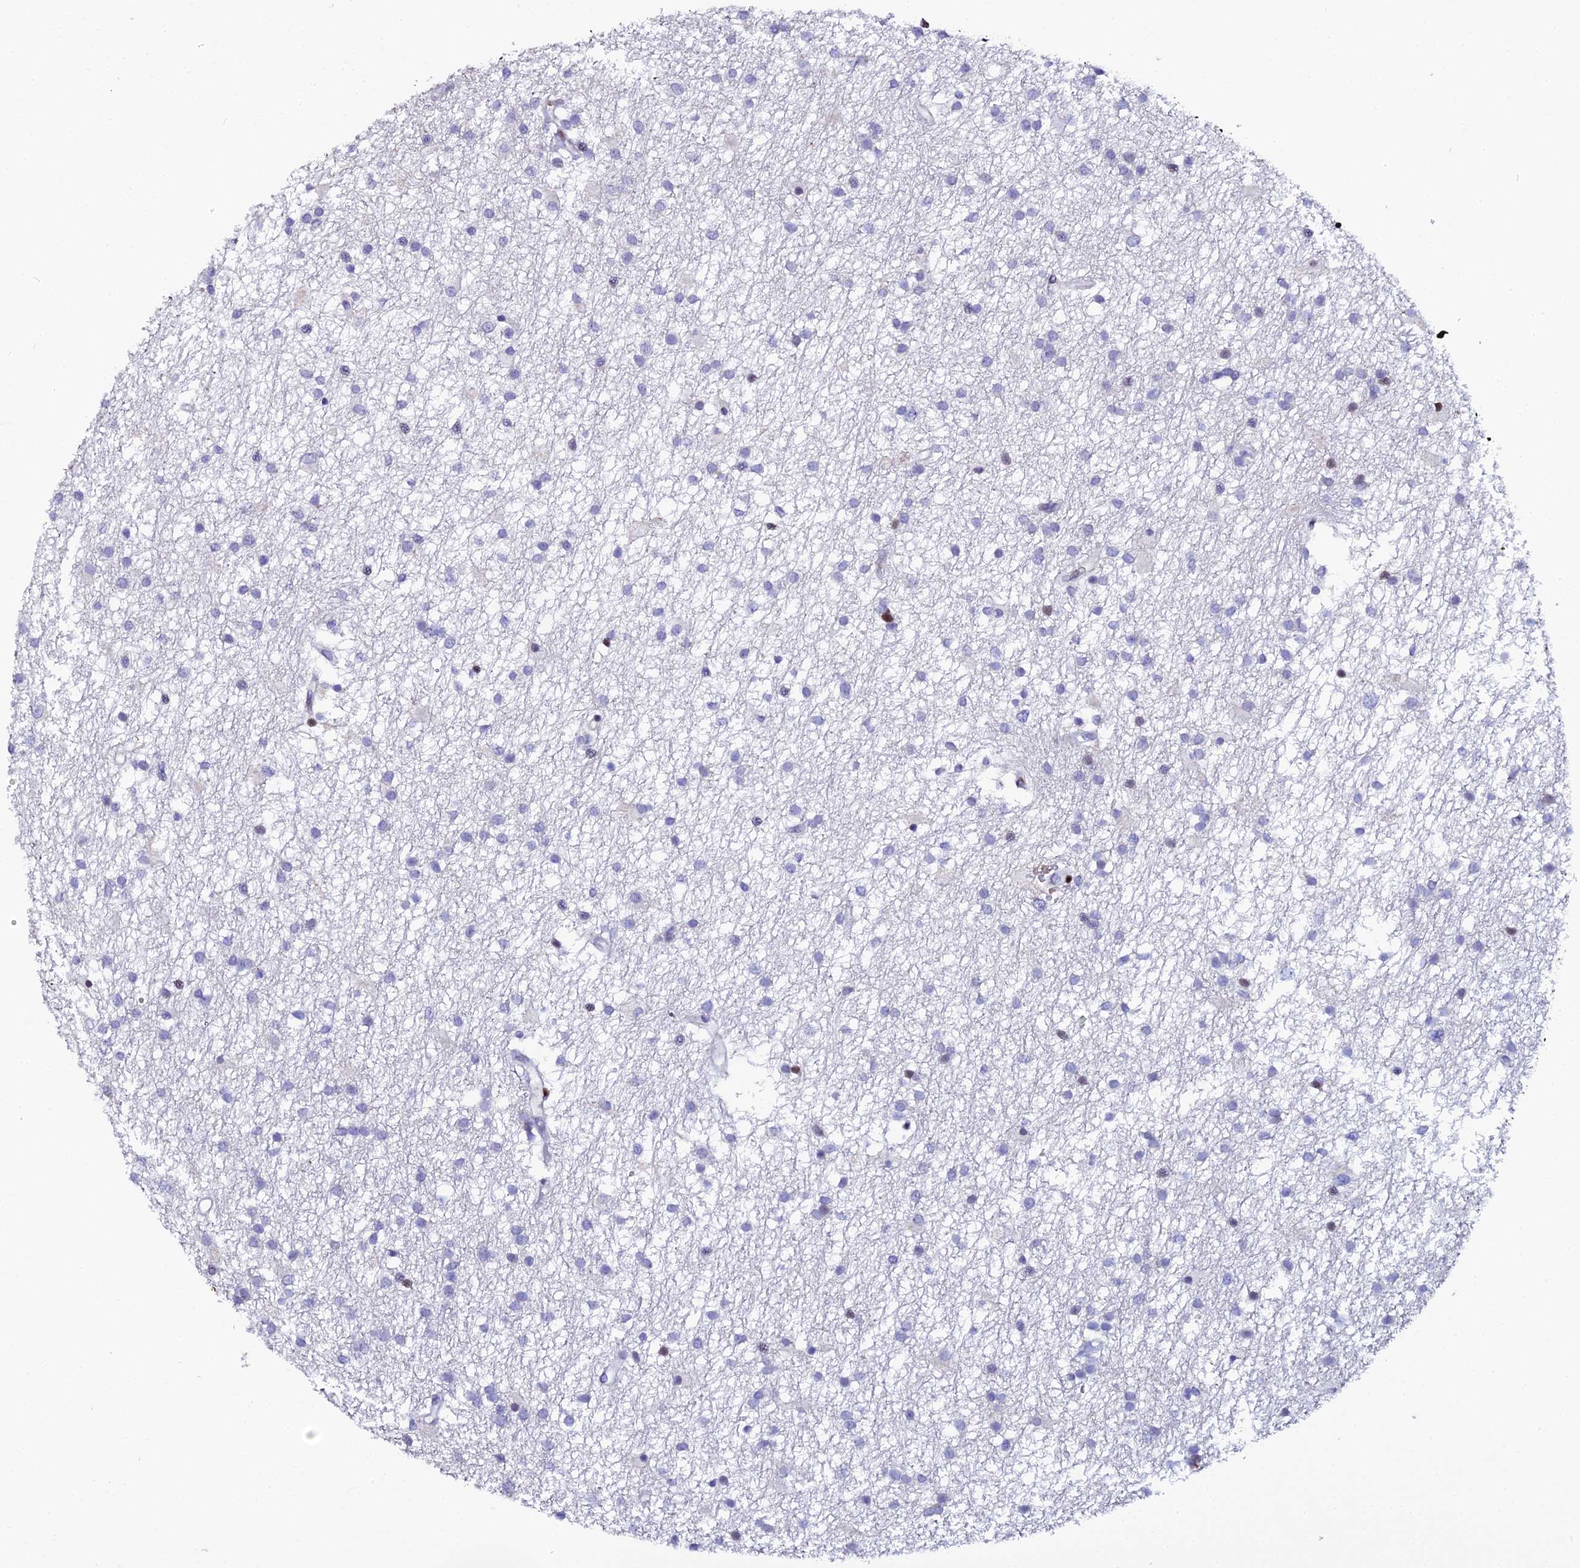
{"staining": {"intensity": "moderate", "quantity": "<25%", "location": "nuclear"}, "tissue": "glioma", "cell_type": "Tumor cells", "image_type": "cancer", "snomed": [{"axis": "morphology", "description": "Glioma, malignant, High grade"}, {"axis": "topography", "description": "Brain"}], "caption": "Protein analysis of glioma tissue reveals moderate nuclear positivity in about <25% of tumor cells.", "gene": "MYNN", "patient": {"sex": "male", "age": 77}}